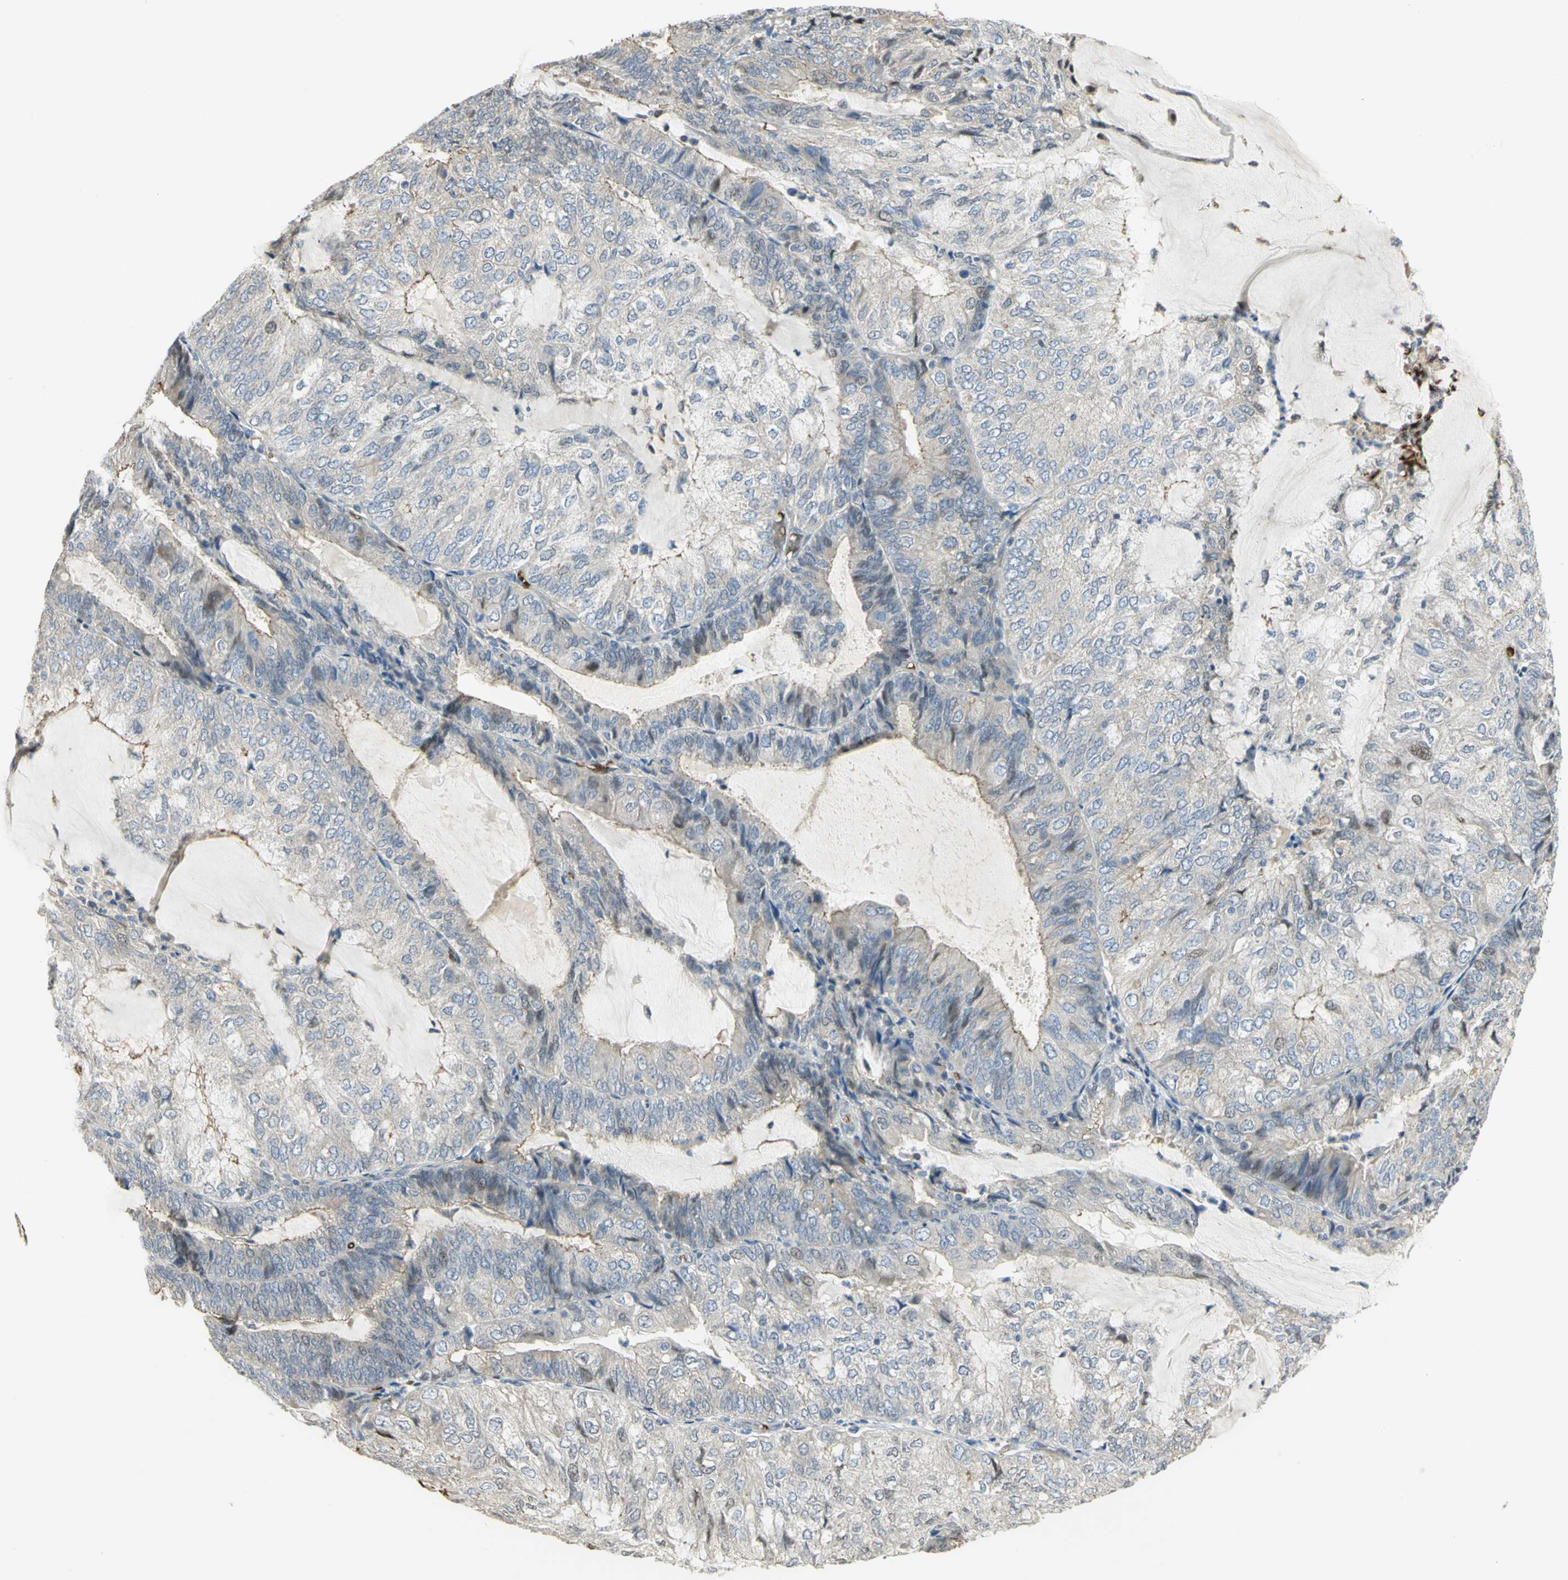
{"staining": {"intensity": "weak", "quantity": ">75%", "location": "cytoplasmic/membranous"}, "tissue": "endometrial cancer", "cell_type": "Tumor cells", "image_type": "cancer", "snomed": [{"axis": "morphology", "description": "Adenocarcinoma, NOS"}, {"axis": "topography", "description": "Endometrium"}], "caption": "About >75% of tumor cells in adenocarcinoma (endometrial) demonstrate weak cytoplasmic/membranous protein positivity as visualized by brown immunohistochemical staining.", "gene": "ANK1", "patient": {"sex": "female", "age": 81}}